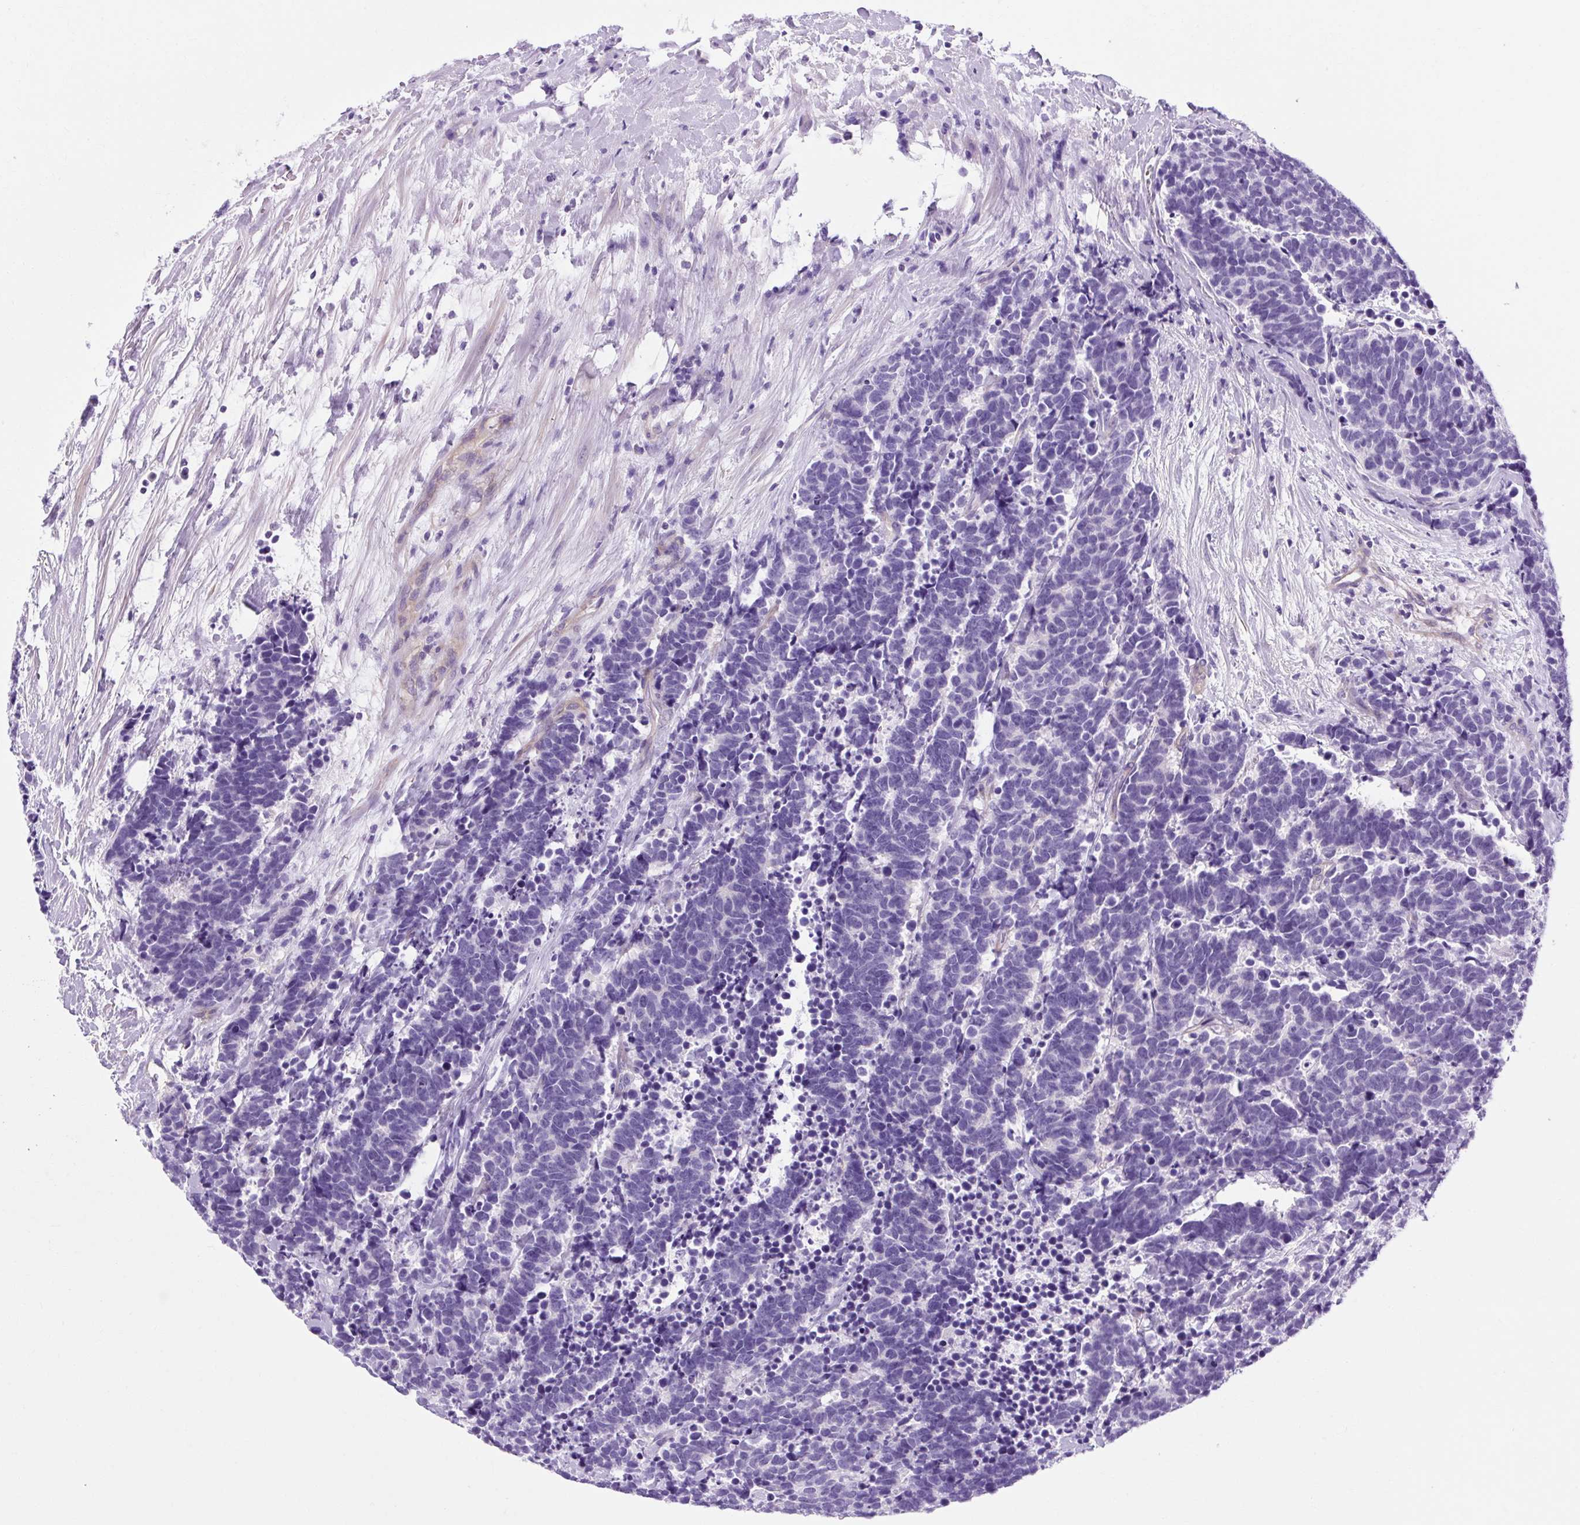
{"staining": {"intensity": "negative", "quantity": "none", "location": "none"}, "tissue": "carcinoid", "cell_type": "Tumor cells", "image_type": "cancer", "snomed": [{"axis": "morphology", "description": "Carcinoma, NOS"}, {"axis": "morphology", "description": "Carcinoid, malignant, NOS"}, {"axis": "topography", "description": "Prostate"}], "caption": "A high-resolution photomicrograph shows IHC staining of carcinoid, which exhibits no significant expression in tumor cells. Brightfield microscopy of immunohistochemistry (IHC) stained with DAB (3,3'-diaminobenzidine) (brown) and hematoxylin (blue), captured at high magnification.", "gene": "OOEP", "patient": {"sex": "male", "age": 57}}